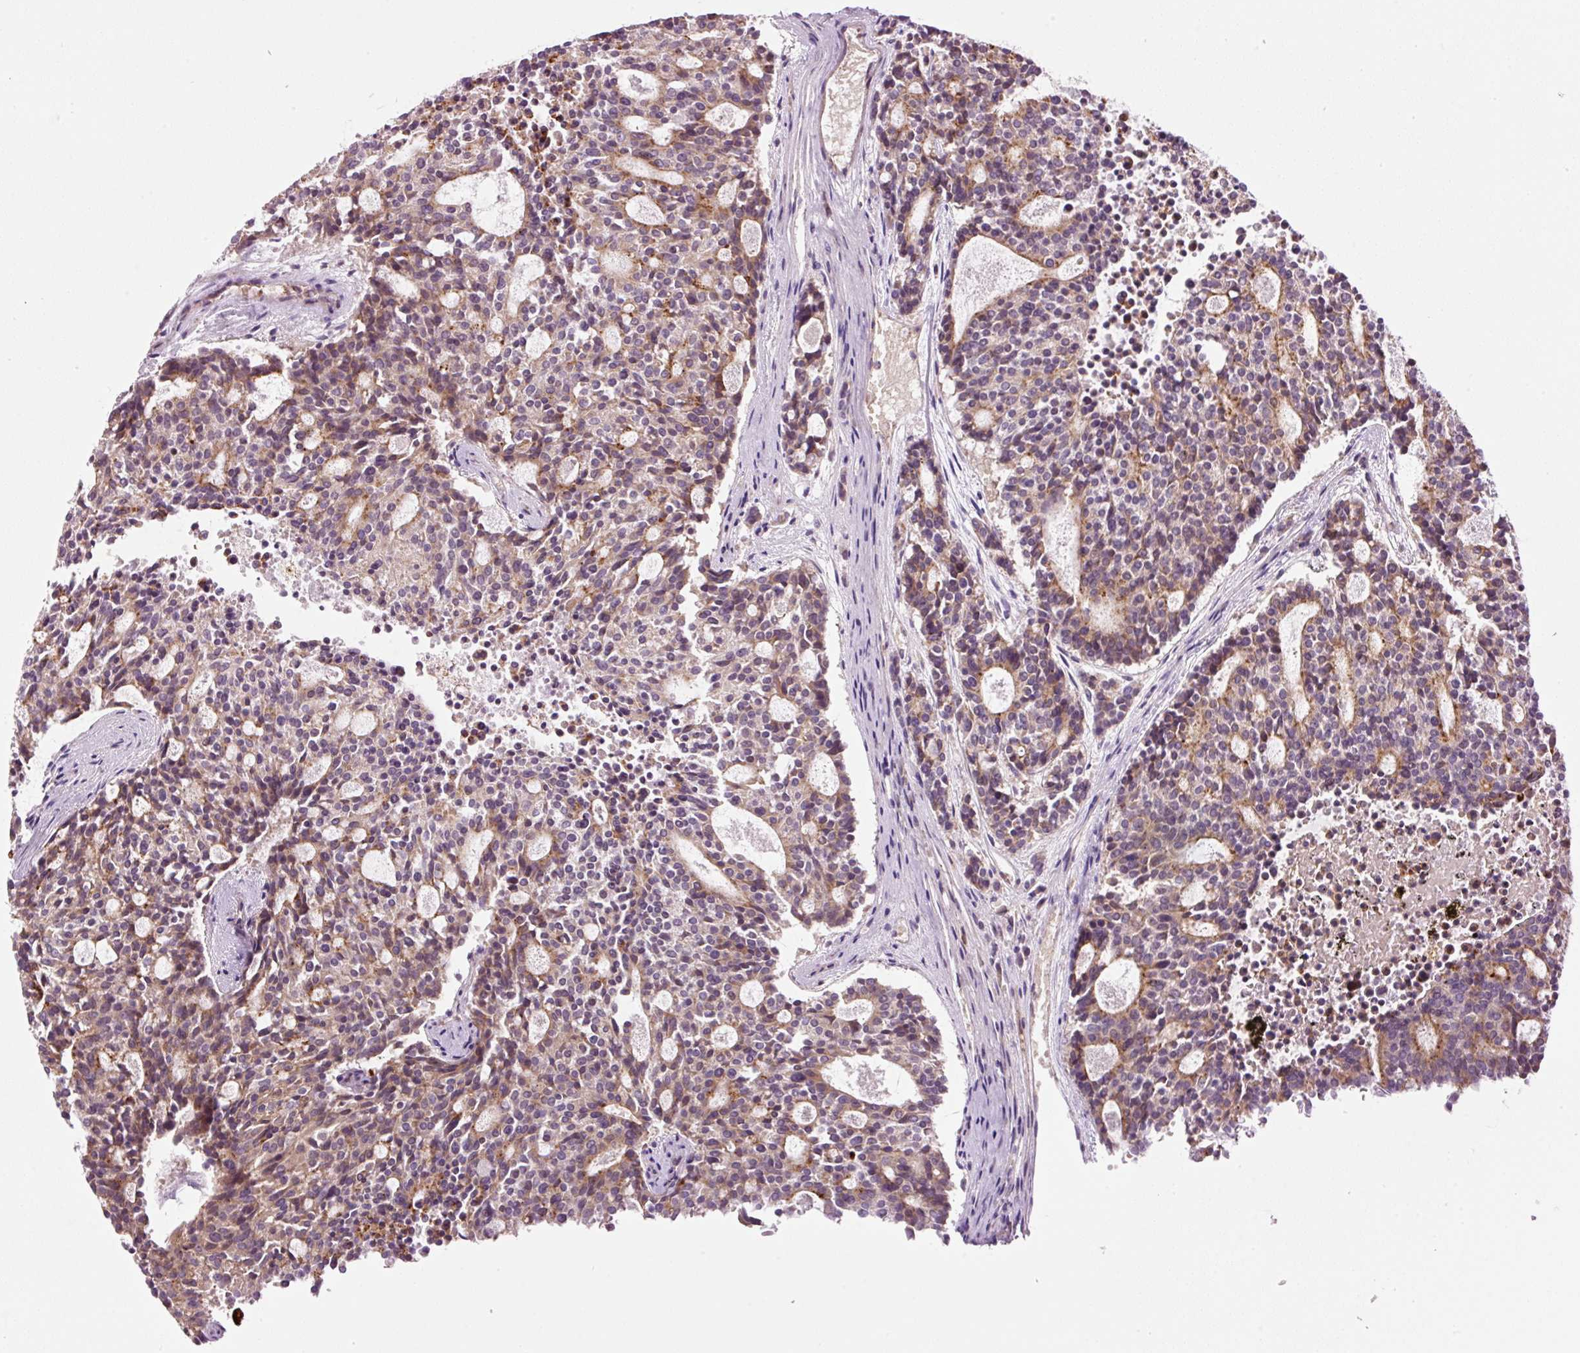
{"staining": {"intensity": "weak", "quantity": ">75%", "location": "cytoplasmic/membranous"}, "tissue": "carcinoid", "cell_type": "Tumor cells", "image_type": "cancer", "snomed": [{"axis": "morphology", "description": "Carcinoid, malignant, NOS"}, {"axis": "topography", "description": "Pancreas"}], "caption": "Human carcinoid stained with a brown dye shows weak cytoplasmic/membranous positive staining in about >75% of tumor cells.", "gene": "ZNF639", "patient": {"sex": "female", "age": 54}}